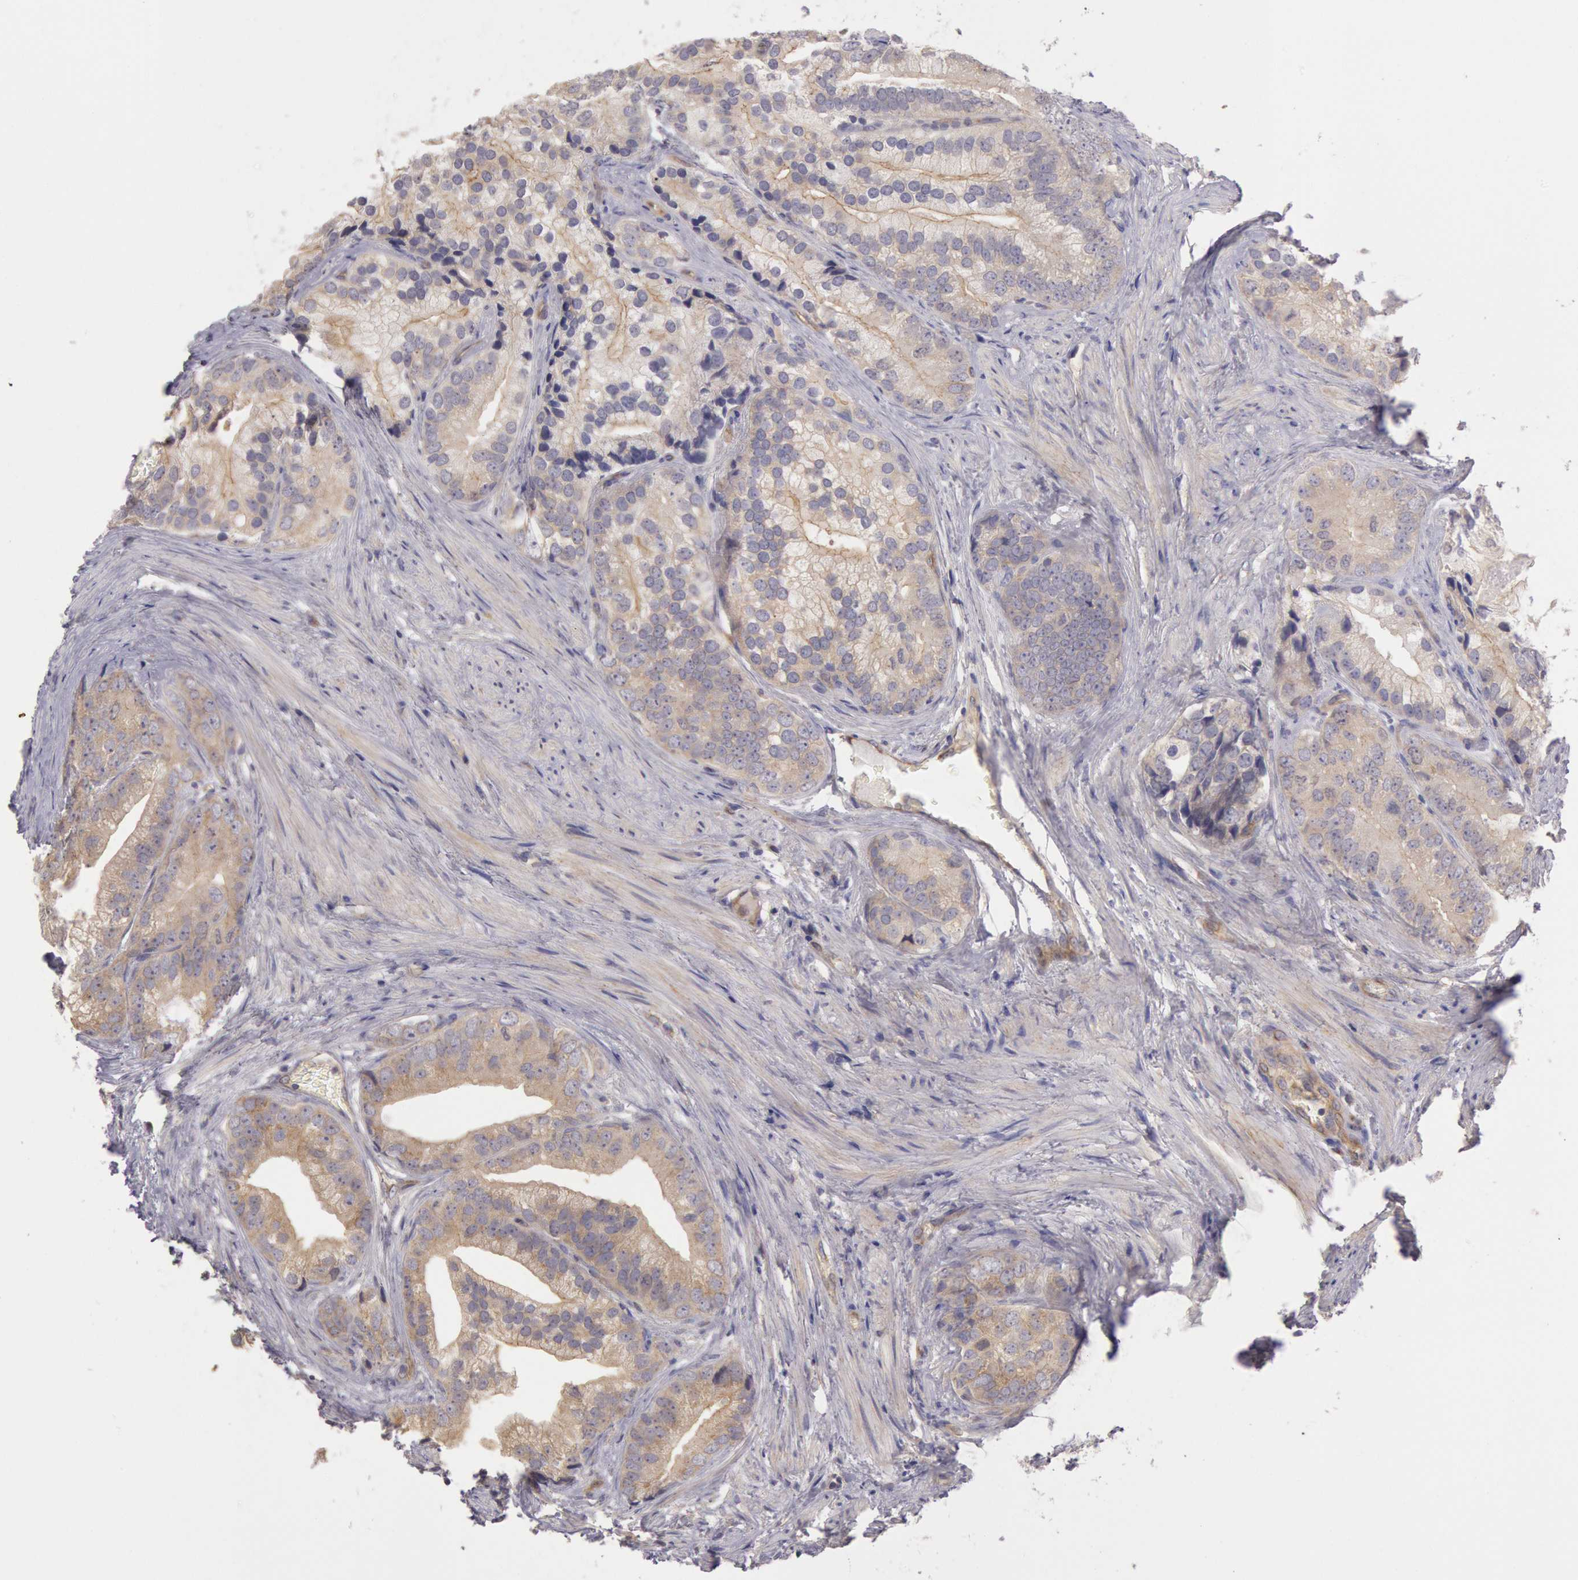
{"staining": {"intensity": "negative", "quantity": "none", "location": "none"}, "tissue": "prostate cancer", "cell_type": "Tumor cells", "image_type": "cancer", "snomed": [{"axis": "morphology", "description": "Adenocarcinoma, Low grade"}, {"axis": "topography", "description": "Prostate"}], "caption": "There is no significant staining in tumor cells of prostate low-grade adenocarcinoma.", "gene": "AMOTL1", "patient": {"sex": "male", "age": 71}}